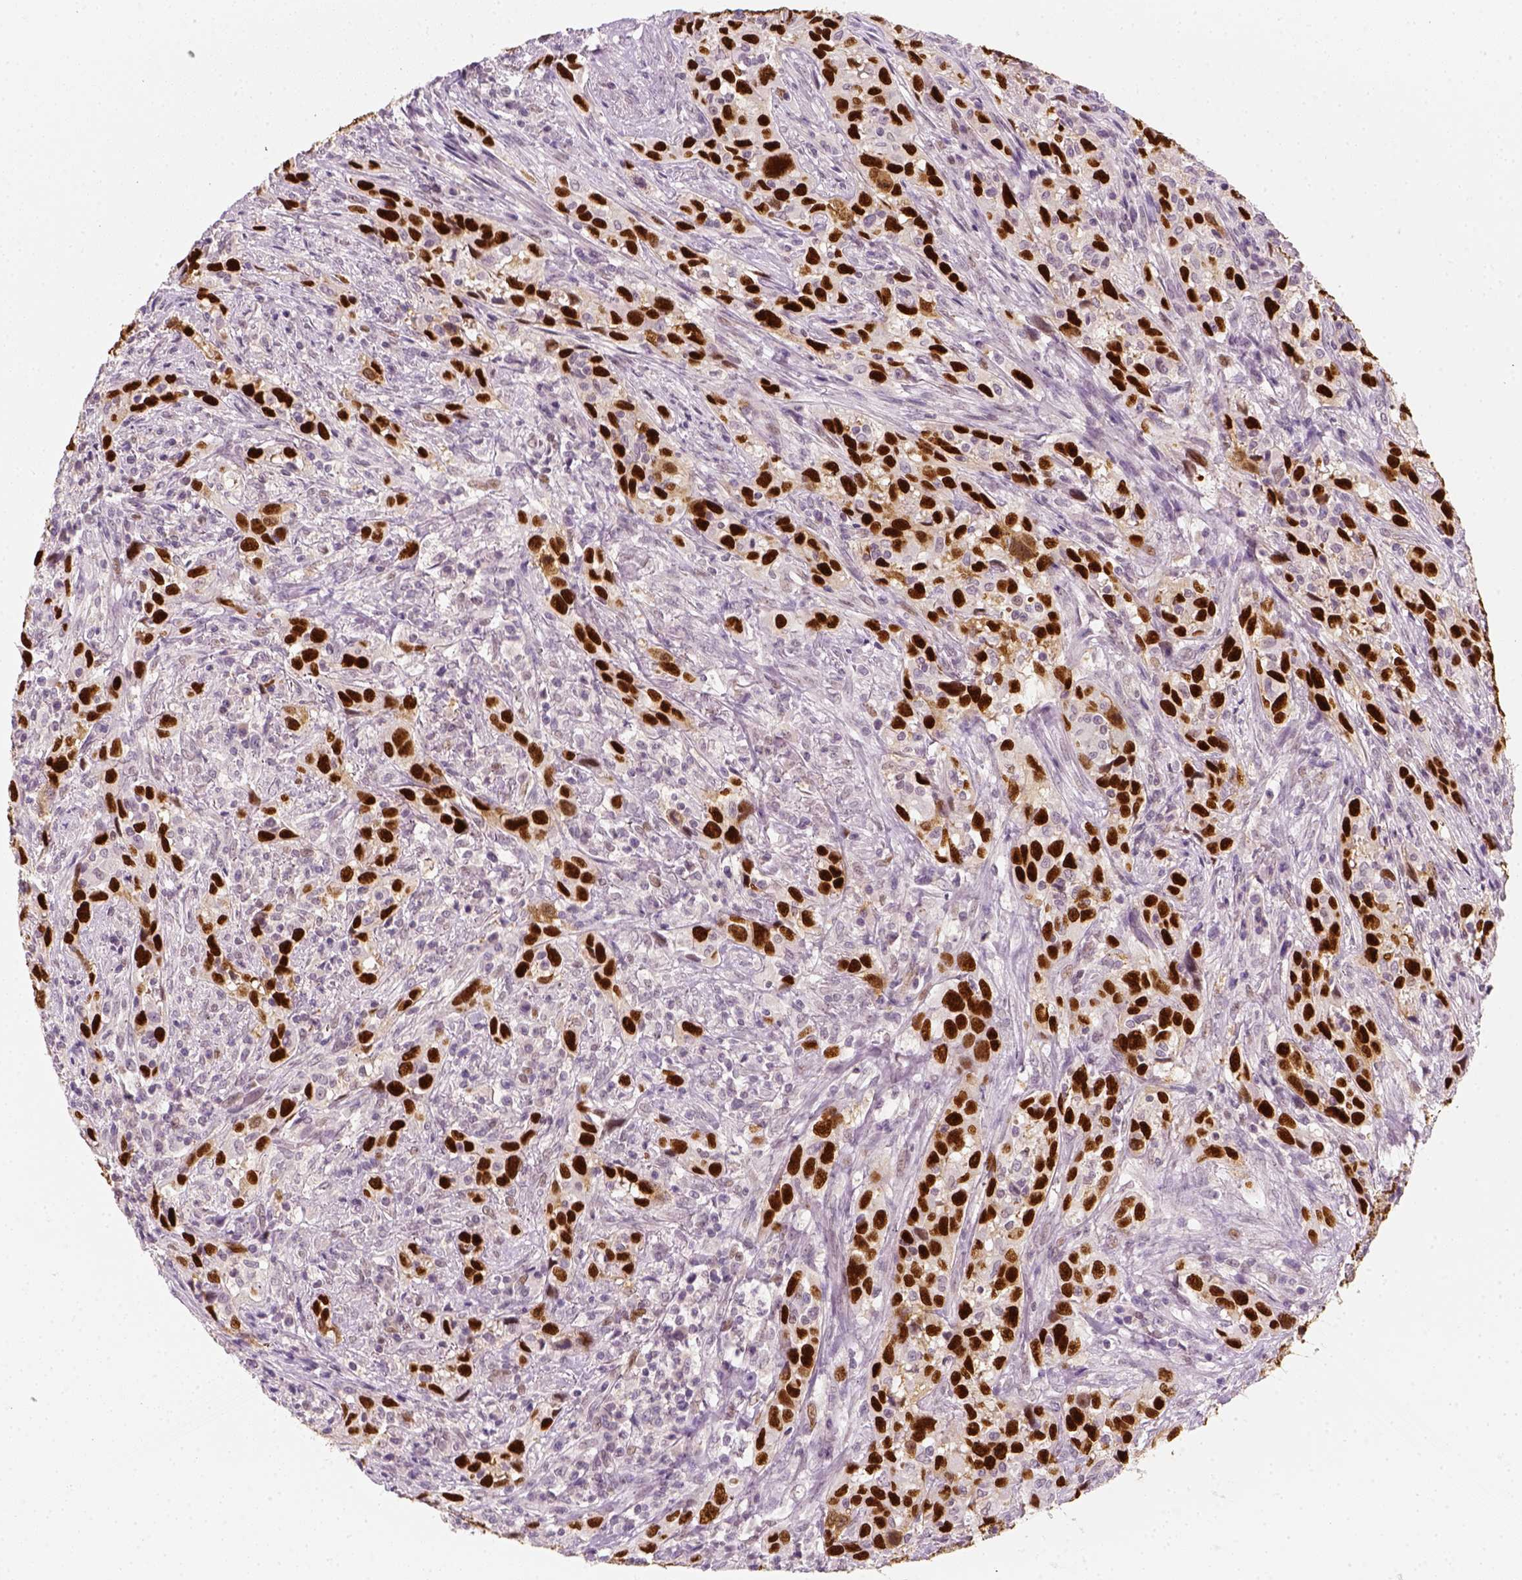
{"staining": {"intensity": "strong", "quantity": ">75%", "location": "nuclear"}, "tissue": "urothelial cancer", "cell_type": "Tumor cells", "image_type": "cancer", "snomed": [{"axis": "morphology", "description": "Urothelial carcinoma, NOS"}, {"axis": "morphology", "description": "Urothelial carcinoma, High grade"}, {"axis": "topography", "description": "Urinary bladder"}], "caption": "Immunohistochemistry micrograph of neoplastic tissue: human urothelial carcinoma (high-grade) stained using immunohistochemistry displays high levels of strong protein expression localized specifically in the nuclear of tumor cells, appearing as a nuclear brown color.", "gene": "TP53", "patient": {"sex": "female", "age": 64}}